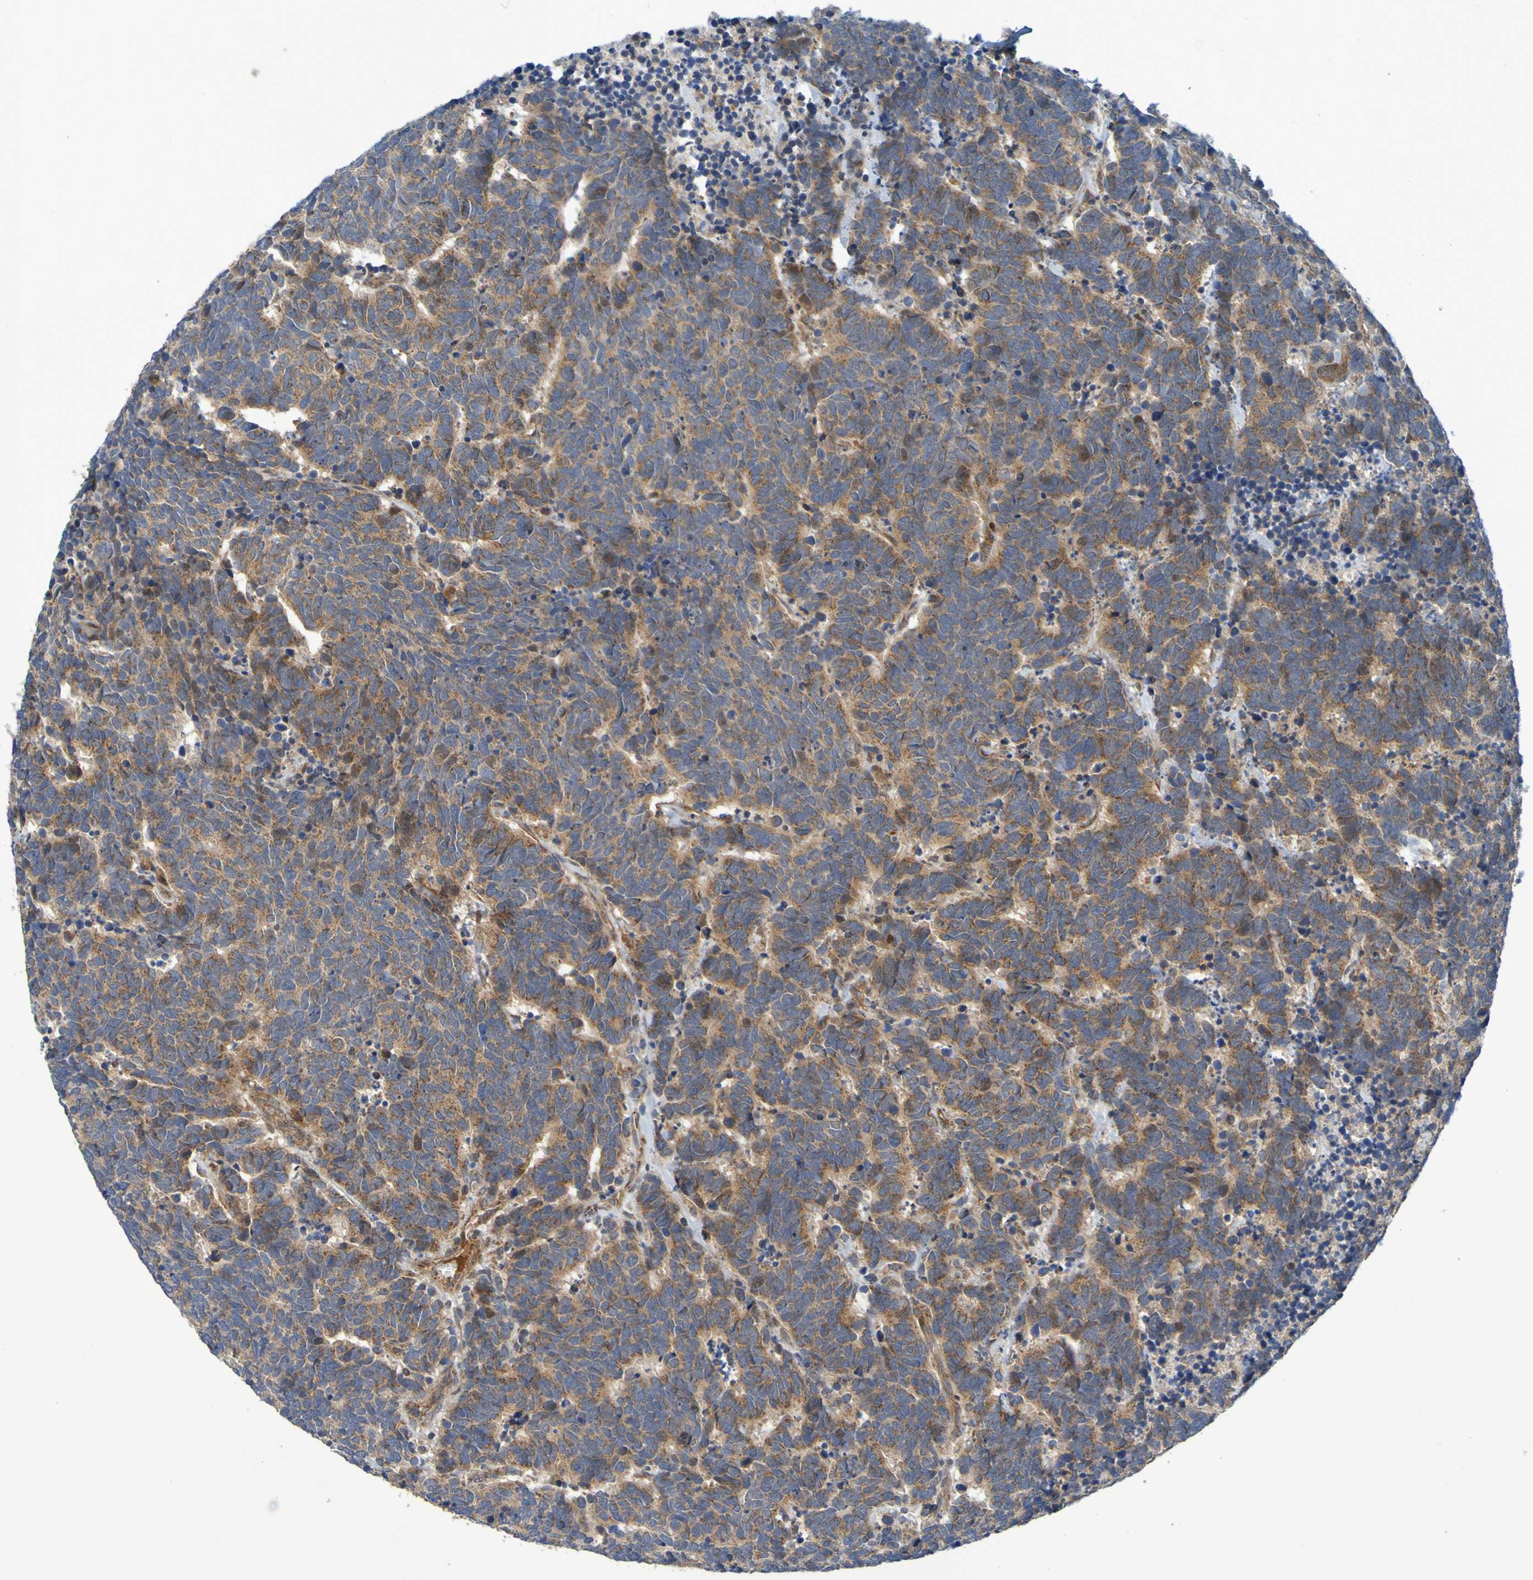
{"staining": {"intensity": "strong", "quantity": ">75%", "location": "cytoplasmic/membranous"}, "tissue": "carcinoid", "cell_type": "Tumor cells", "image_type": "cancer", "snomed": [{"axis": "morphology", "description": "Carcinoma, NOS"}, {"axis": "morphology", "description": "Carcinoid, malignant, NOS"}, {"axis": "topography", "description": "Urinary bladder"}], "caption": "Immunohistochemistry of carcinoma exhibits high levels of strong cytoplasmic/membranous positivity in approximately >75% of tumor cells. The staining was performed using DAB (3,3'-diaminobenzidine), with brown indicating positive protein expression. Nuclei are stained blue with hematoxylin.", "gene": "CCDC51", "patient": {"sex": "male", "age": 57}}